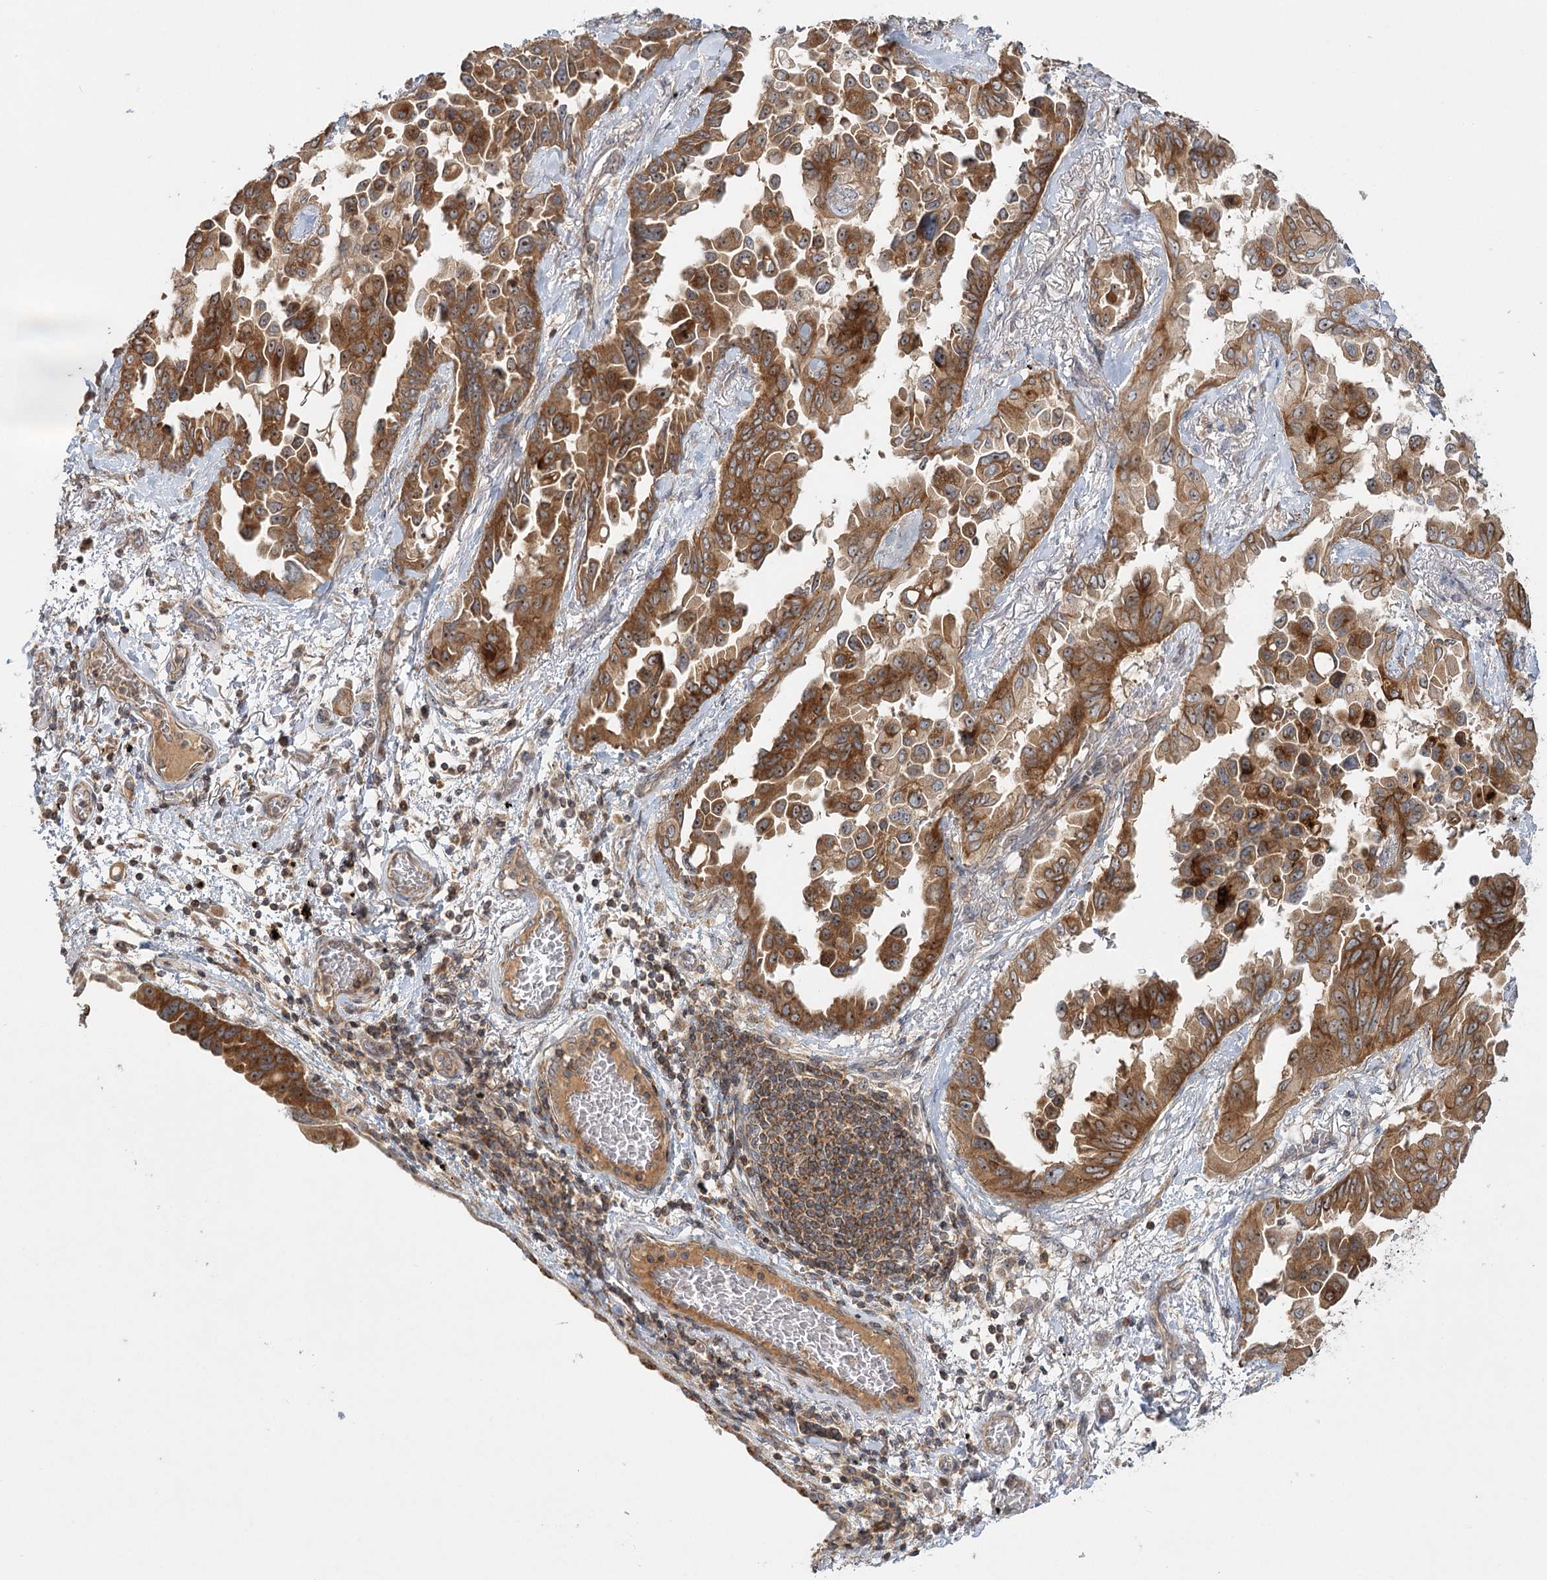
{"staining": {"intensity": "moderate", "quantity": ">75%", "location": "cytoplasmic/membranous,nuclear"}, "tissue": "lung cancer", "cell_type": "Tumor cells", "image_type": "cancer", "snomed": [{"axis": "morphology", "description": "Adenocarcinoma, NOS"}, {"axis": "topography", "description": "Lung"}], "caption": "This is an image of immunohistochemistry (IHC) staining of lung cancer, which shows moderate positivity in the cytoplasmic/membranous and nuclear of tumor cells.", "gene": "RAPGEF6", "patient": {"sex": "female", "age": 67}}